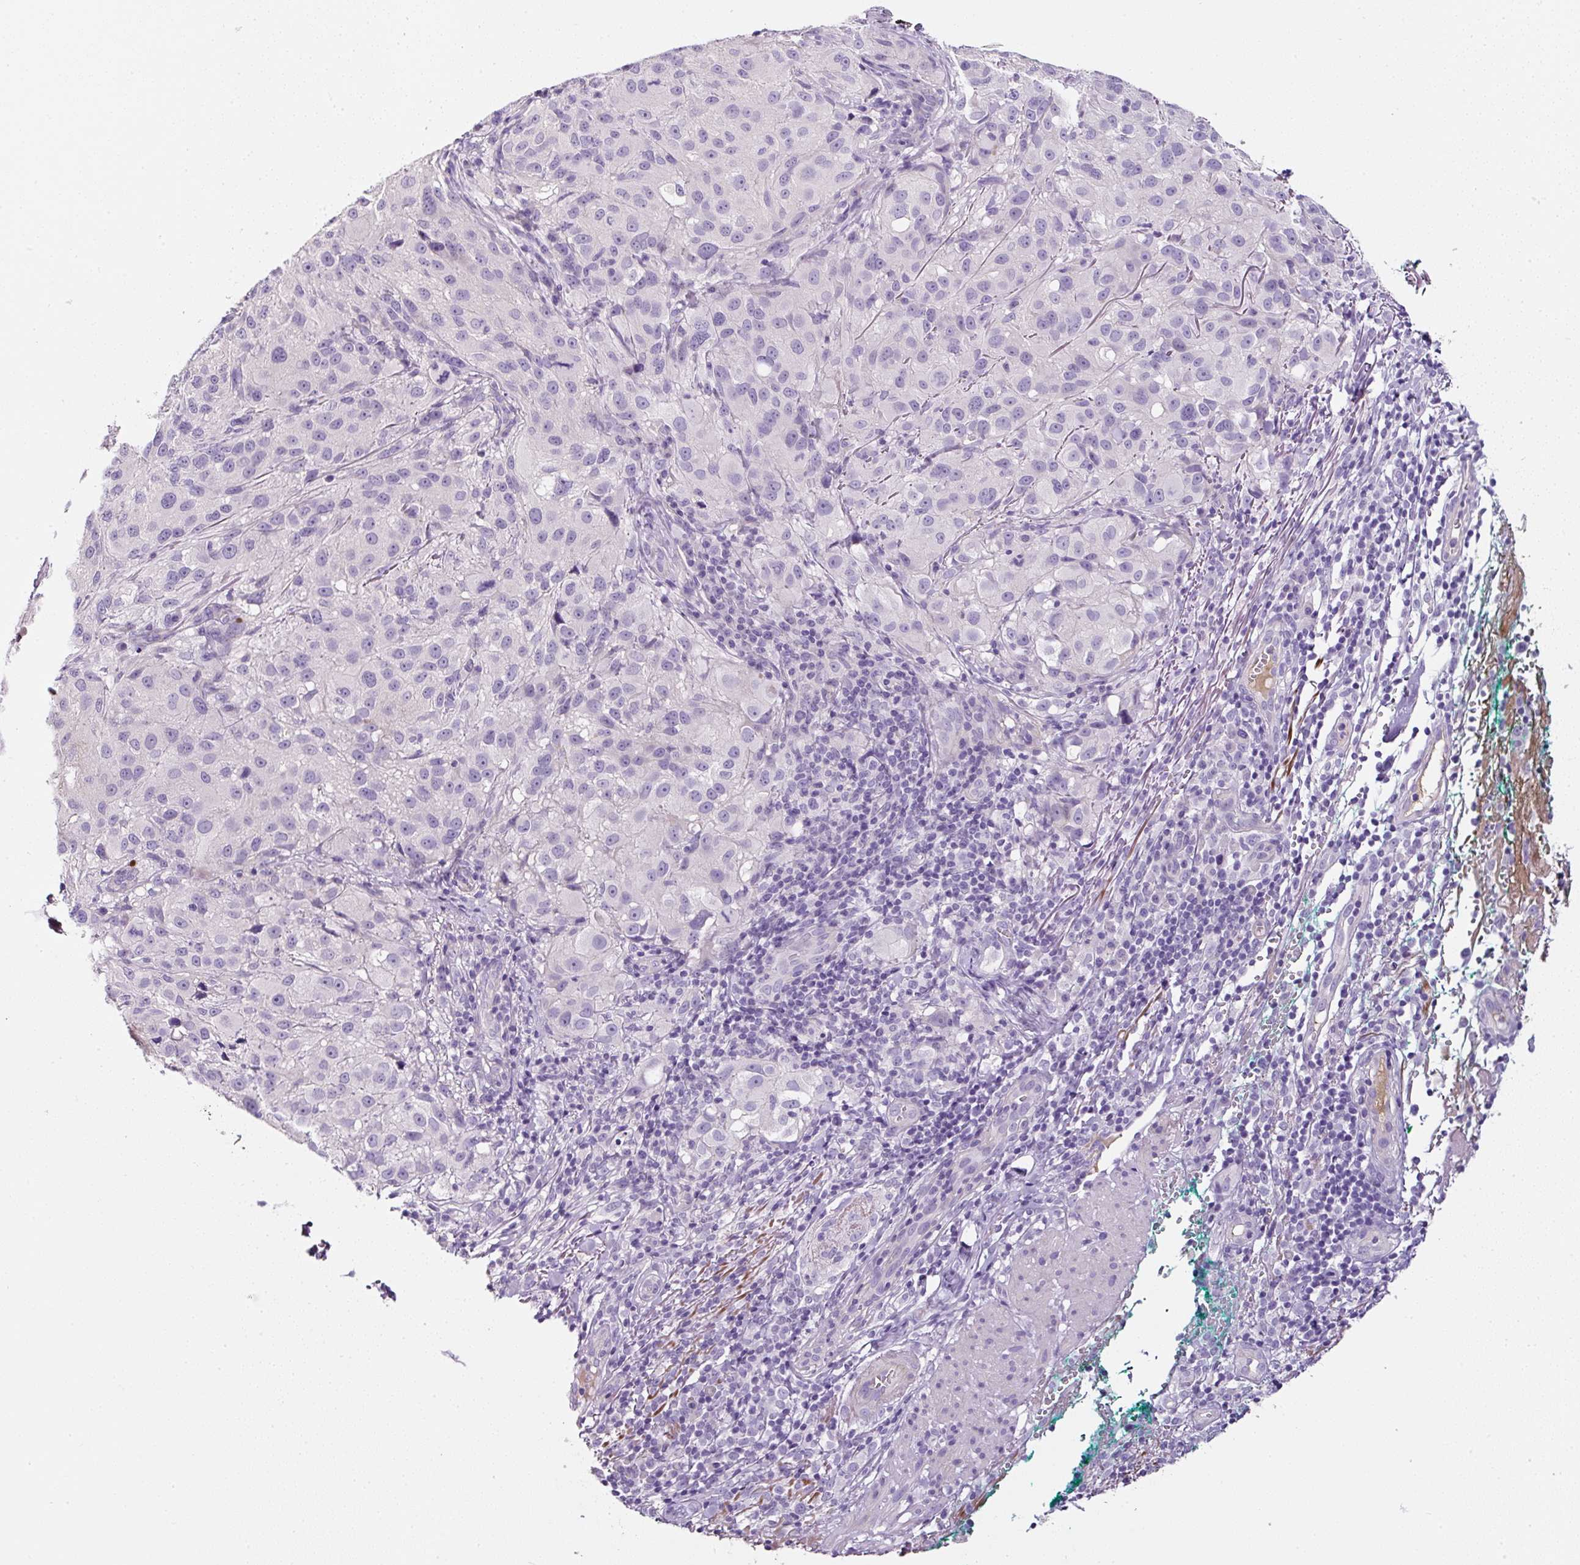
{"staining": {"intensity": "negative", "quantity": "none", "location": "none"}, "tissue": "melanoma", "cell_type": "Tumor cells", "image_type": "cancer", "snomed": [{"axis": "morphology", "description": "Necrosis, NOS"}, {"axis": "morphology", "description": "Malignant melanoma, NOS"}, {"axis": "topography", "description": "Skin"}], "caption": "Tumor cells show no significant protein staining in malignant melanoma.", "gene": "OR14A2", "patient": {"sex": "female", "age": 87}}